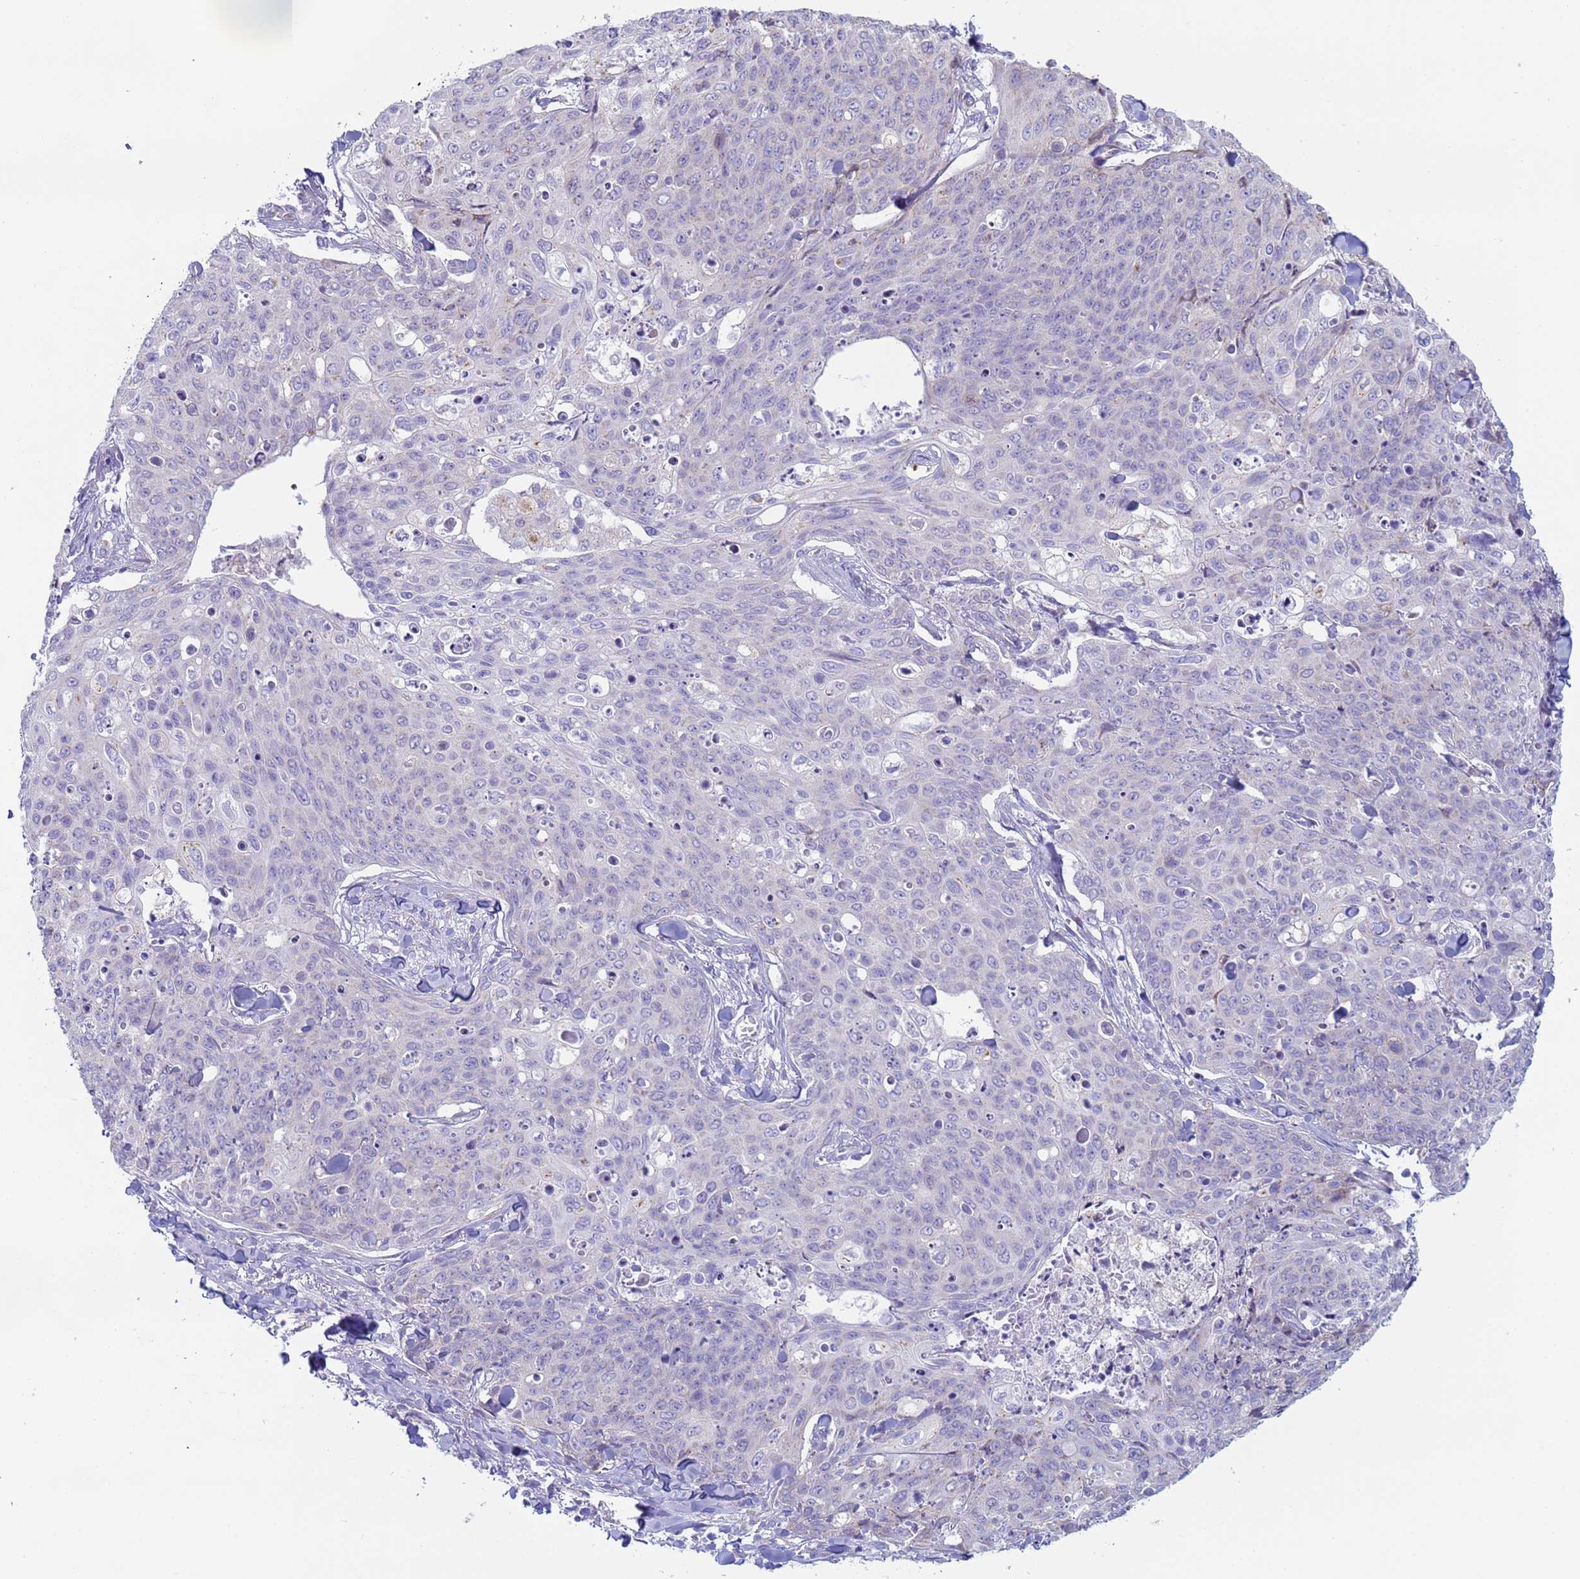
{"staining": {"intensity": "negative", "quantity": "none", "location": "none"}, "tissue": "skin cancer", "cell_type": "Tumor cells", "image_type": "cancer", "snomed": [{"axis": "morphology", "description": "Squamous cell carcinoma, NOS"}, {"axis": "topography", "description": "Skin"}, {"axis": "topography", "description": "Vulva"}], "caption": "Tumor cells are negative for protein expression in human skin cancer (squamous cell carcinoma).", "gene": "CR1", "patient": {"sex": "female", "age": 85}}